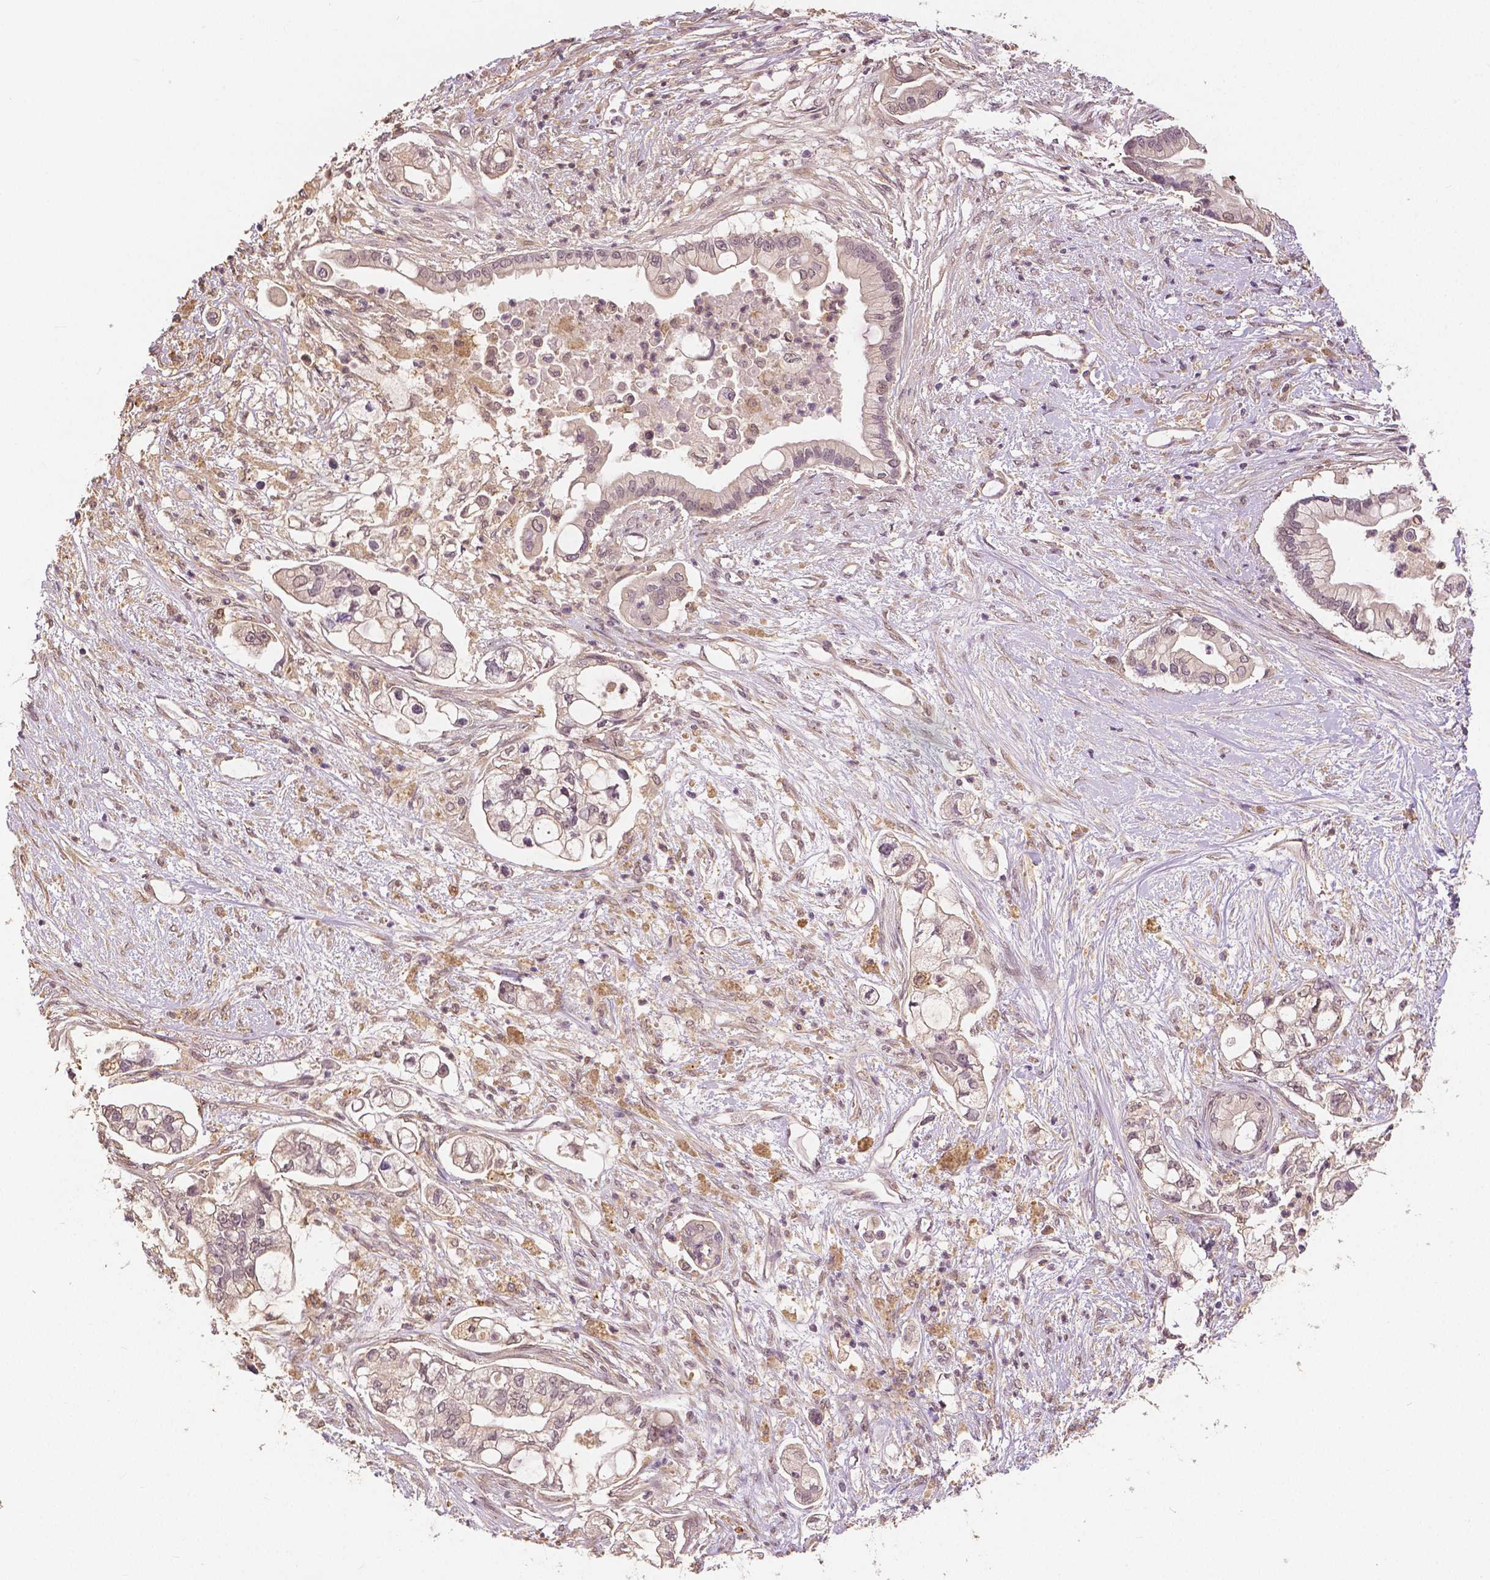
{"staining": {"intensity": "weak", "quantity": "25%-75%", "location": "cytoplasmic/membranous,nuclear"}, "tissue": "pancreatic cancer", "cell_type": "Tumor cells", "image_type": "cancer", "snomed": [{"axis": "morphology", "description": "Adenocarcinoma, NOS"}, {"axis": "topography", "description": "Pancreas"}], "caption": "A brown stain shows weak cytoplasmic/membranous and nuclear staining of a protein in pancreatic adenocarcinoma tumor cells. (DAB = brown stain, brightfield microscopy at high magnification).", "gene": "MAP1LC3B", "patient": {"sex": "female", "age": 69}}